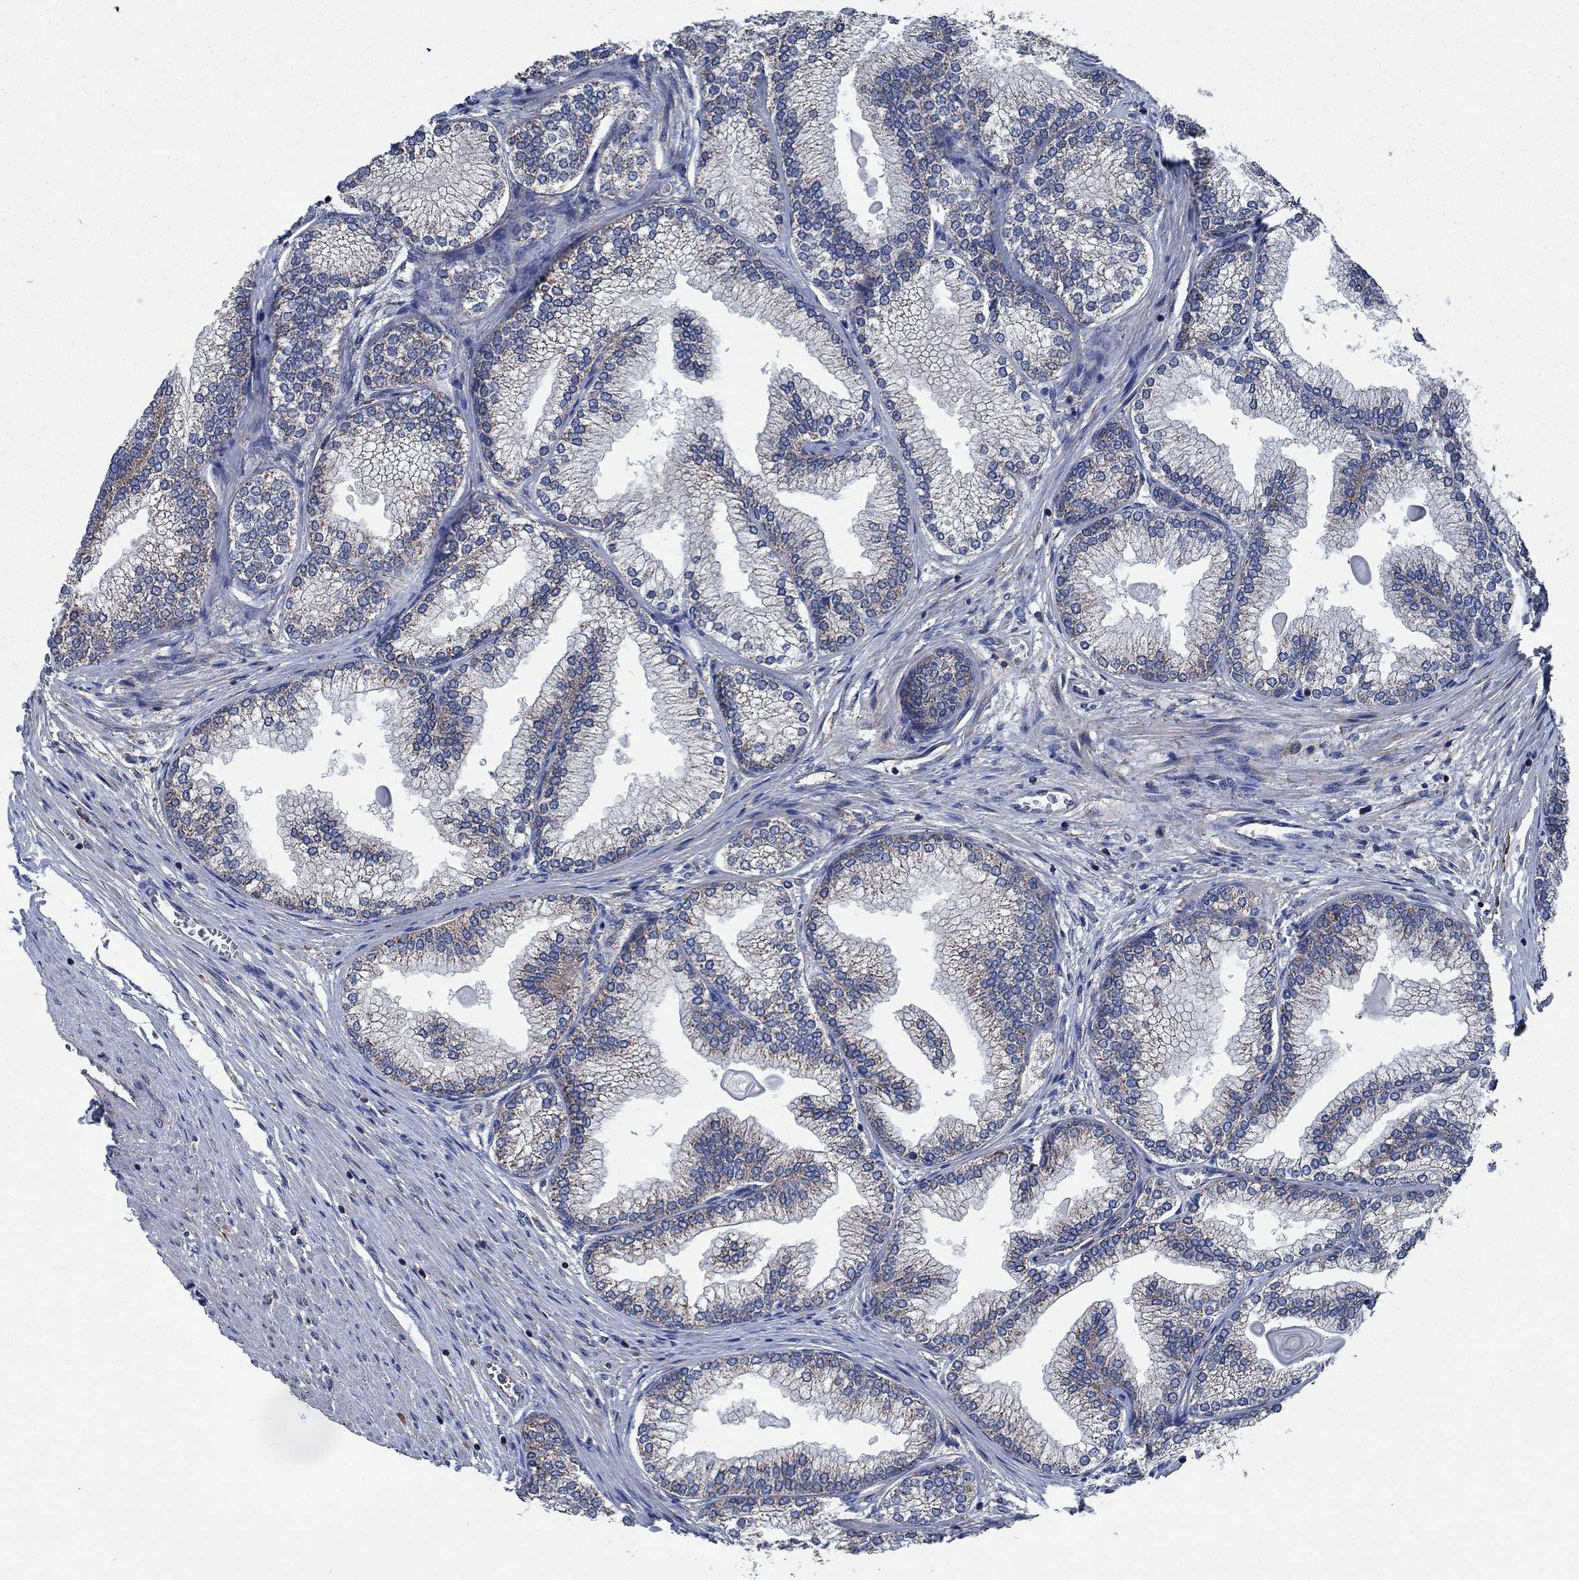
{"staining": {"intensity": "weak", "quantity": "25%-75%", "location": "cytoplasmic/membranous"}, "tissue": "prostate", "cell_type": "Glandular cells", "image_type": "normal", "snomed": [{"axis": "morphology", "description": "Normal tissue, NOS"}, {"axis": "topography", "description": "Prostate"}], "caption": "Immunohistochemical staining of unremarkable human prostate demonstrates 25%-75% levels of weak cytoplasmic/membranous protein positivity in about 25%-75% of glandular cells. (brown staining indicates protein expression, while blue staining denotes nuclei).", "gene": "STXBP6", "patient": {"sex": "male", "age": 72}}